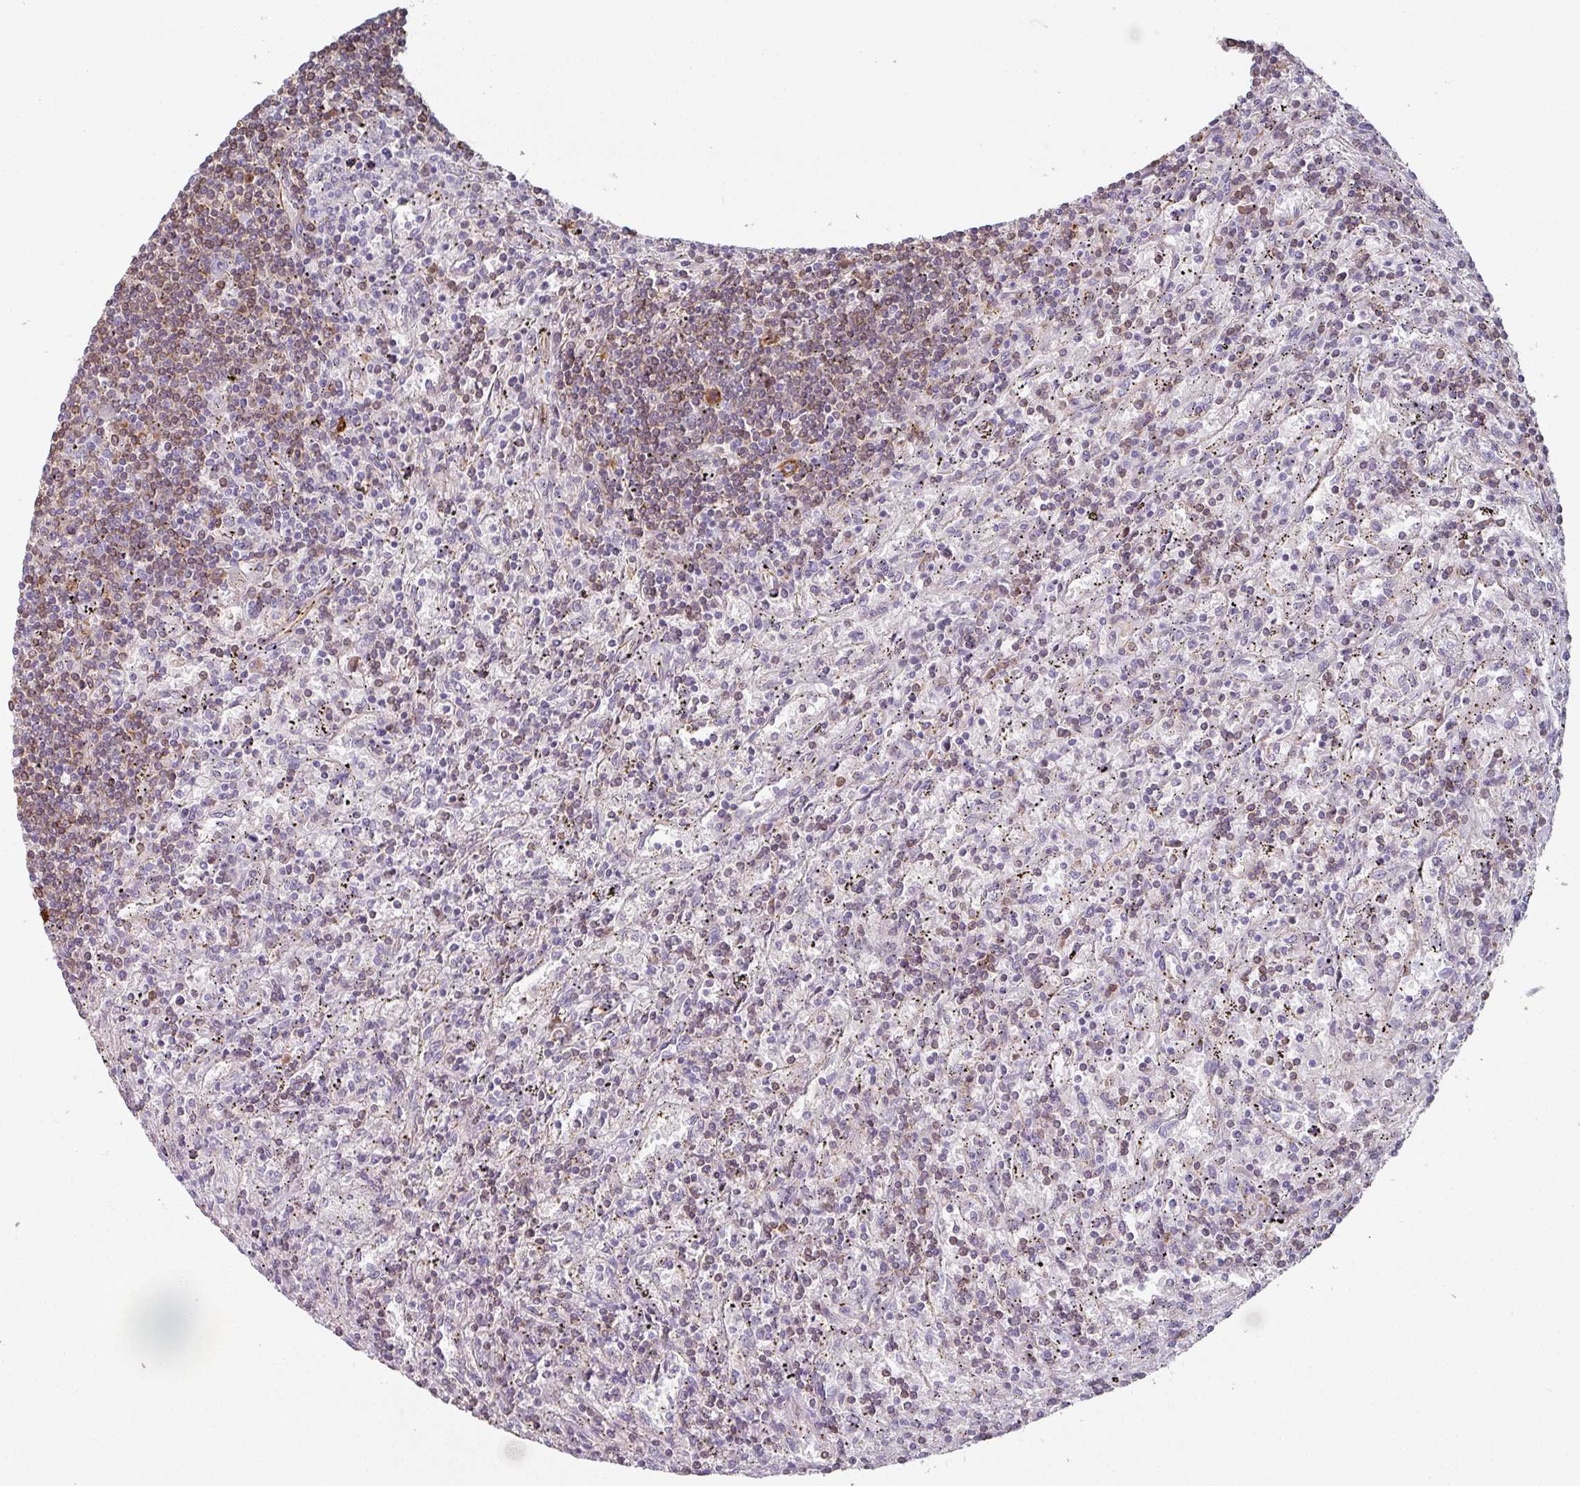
{"staining": {"intensity": "weak", "quantity": "25%-75%", "location": "cytoplasmic/membranous"}, "tissue": "lymphoma", "cell_type": "Tumor cells", "image_type": "cancer", "snomed": [{"axis": "morphology", "description": "Malignant lymphoma, non-Hodgkin's type, Low grade"}, {"axis": "topography", "description": "Spleen"}], "caption": "A histopathology image of lymphoma stained for a protein demonstrates weak cytoplasmic/membranous brown staining in tumor cells.", "gene": "CEP78", "patient": {"sex": "male", "age": 76}}